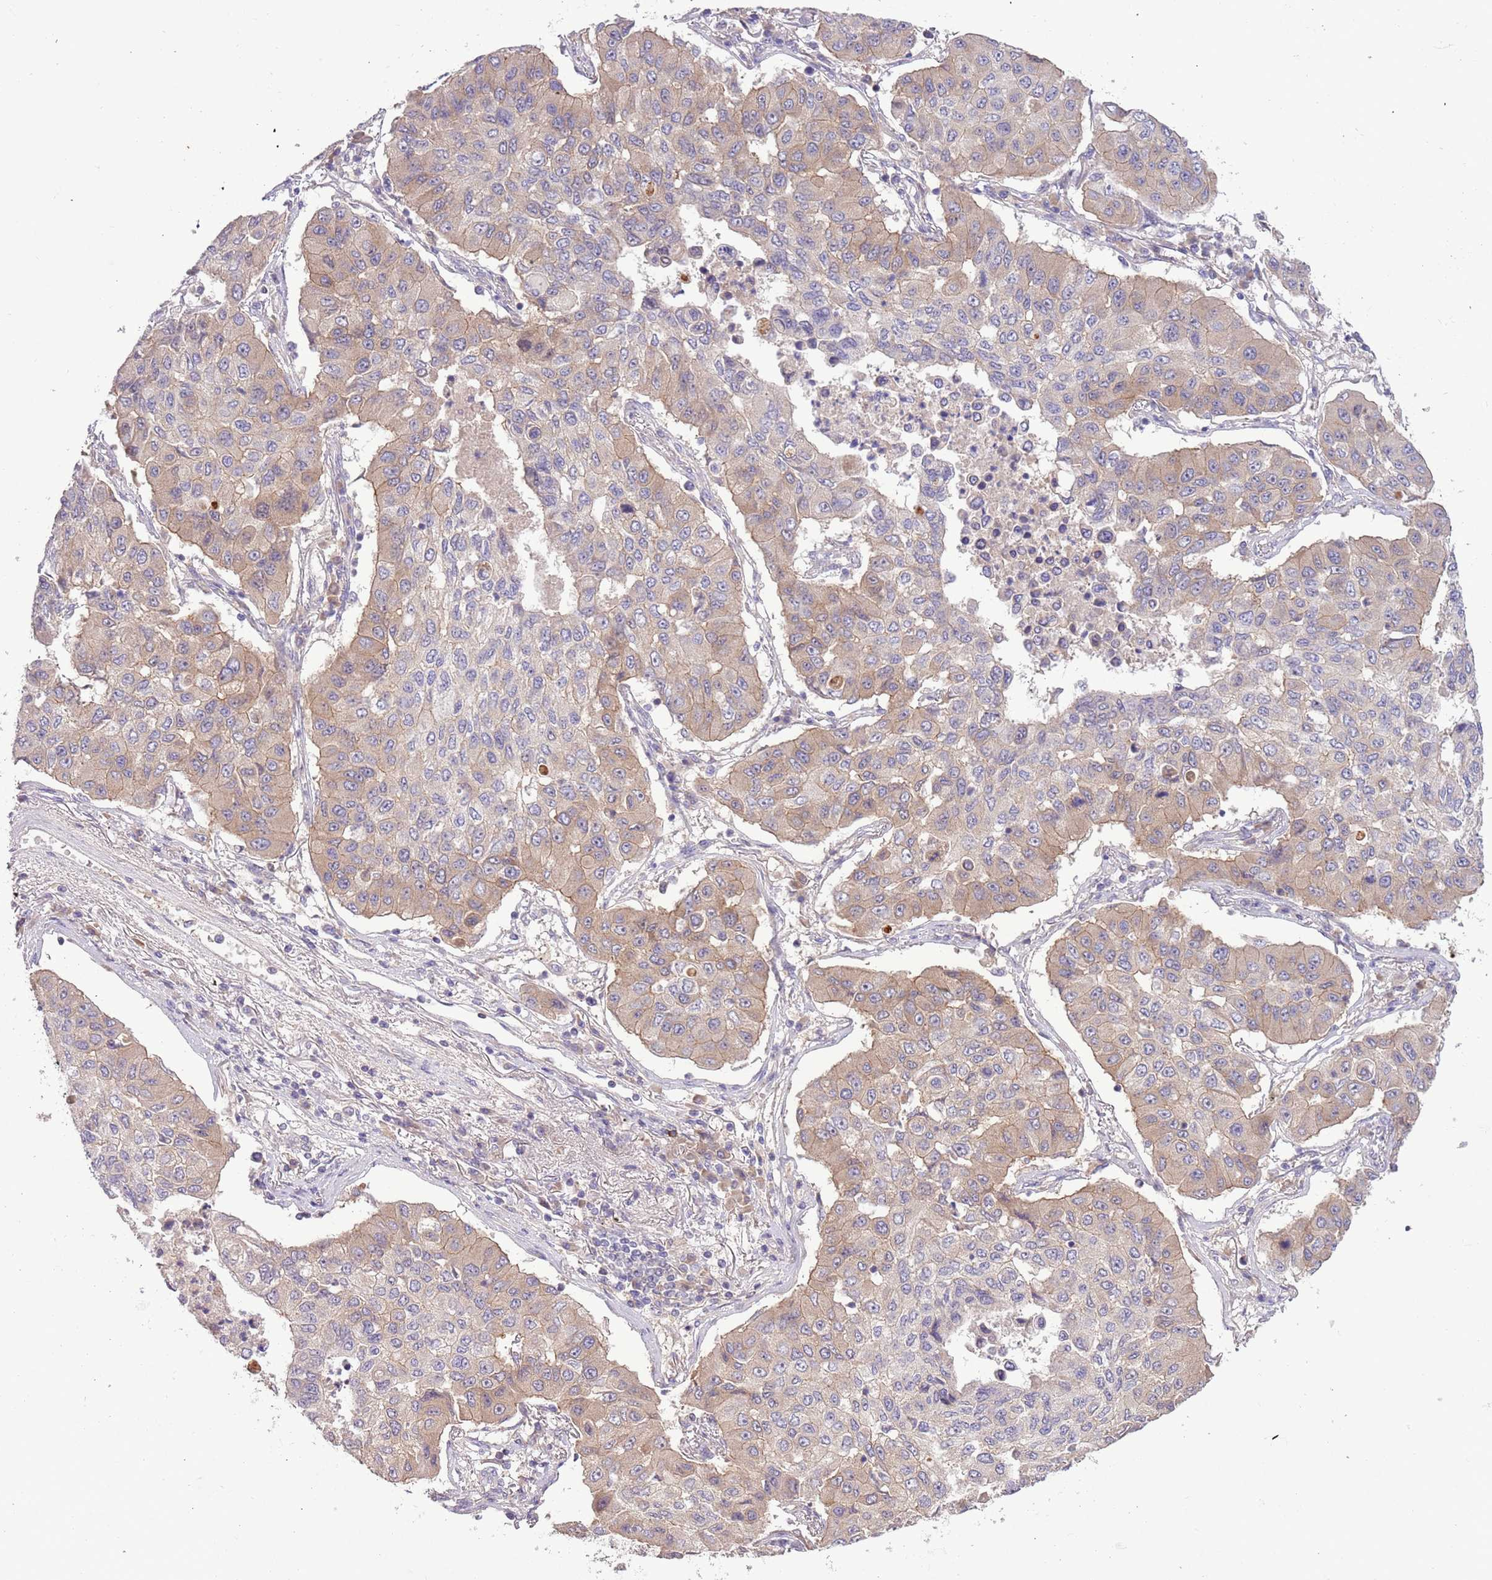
{"staining": {"intensity": "weak", "quantity": ">75%", "location": "cytoplasmic/membranous"}, "tissue": "lung cancer", "cell_type": "Tumor cells", "image_type": "cancer", "snomed": [{"axis": "morphology", "description": "Squamous cell carcinoma, NOS"}, {"axis": "topography", "description": "Lung"}], "caption": "The micrograph demonstrates a brown stain indicating the presence of a protein in the cytoplasmic/membranous of tumor cells in lung squamous cell carcinoma. The protein of interest is shown in brown color, while the nuclei are stained blue.", "gene": "SHROOM3", "patient": {"sex": "male", "age": 74}}